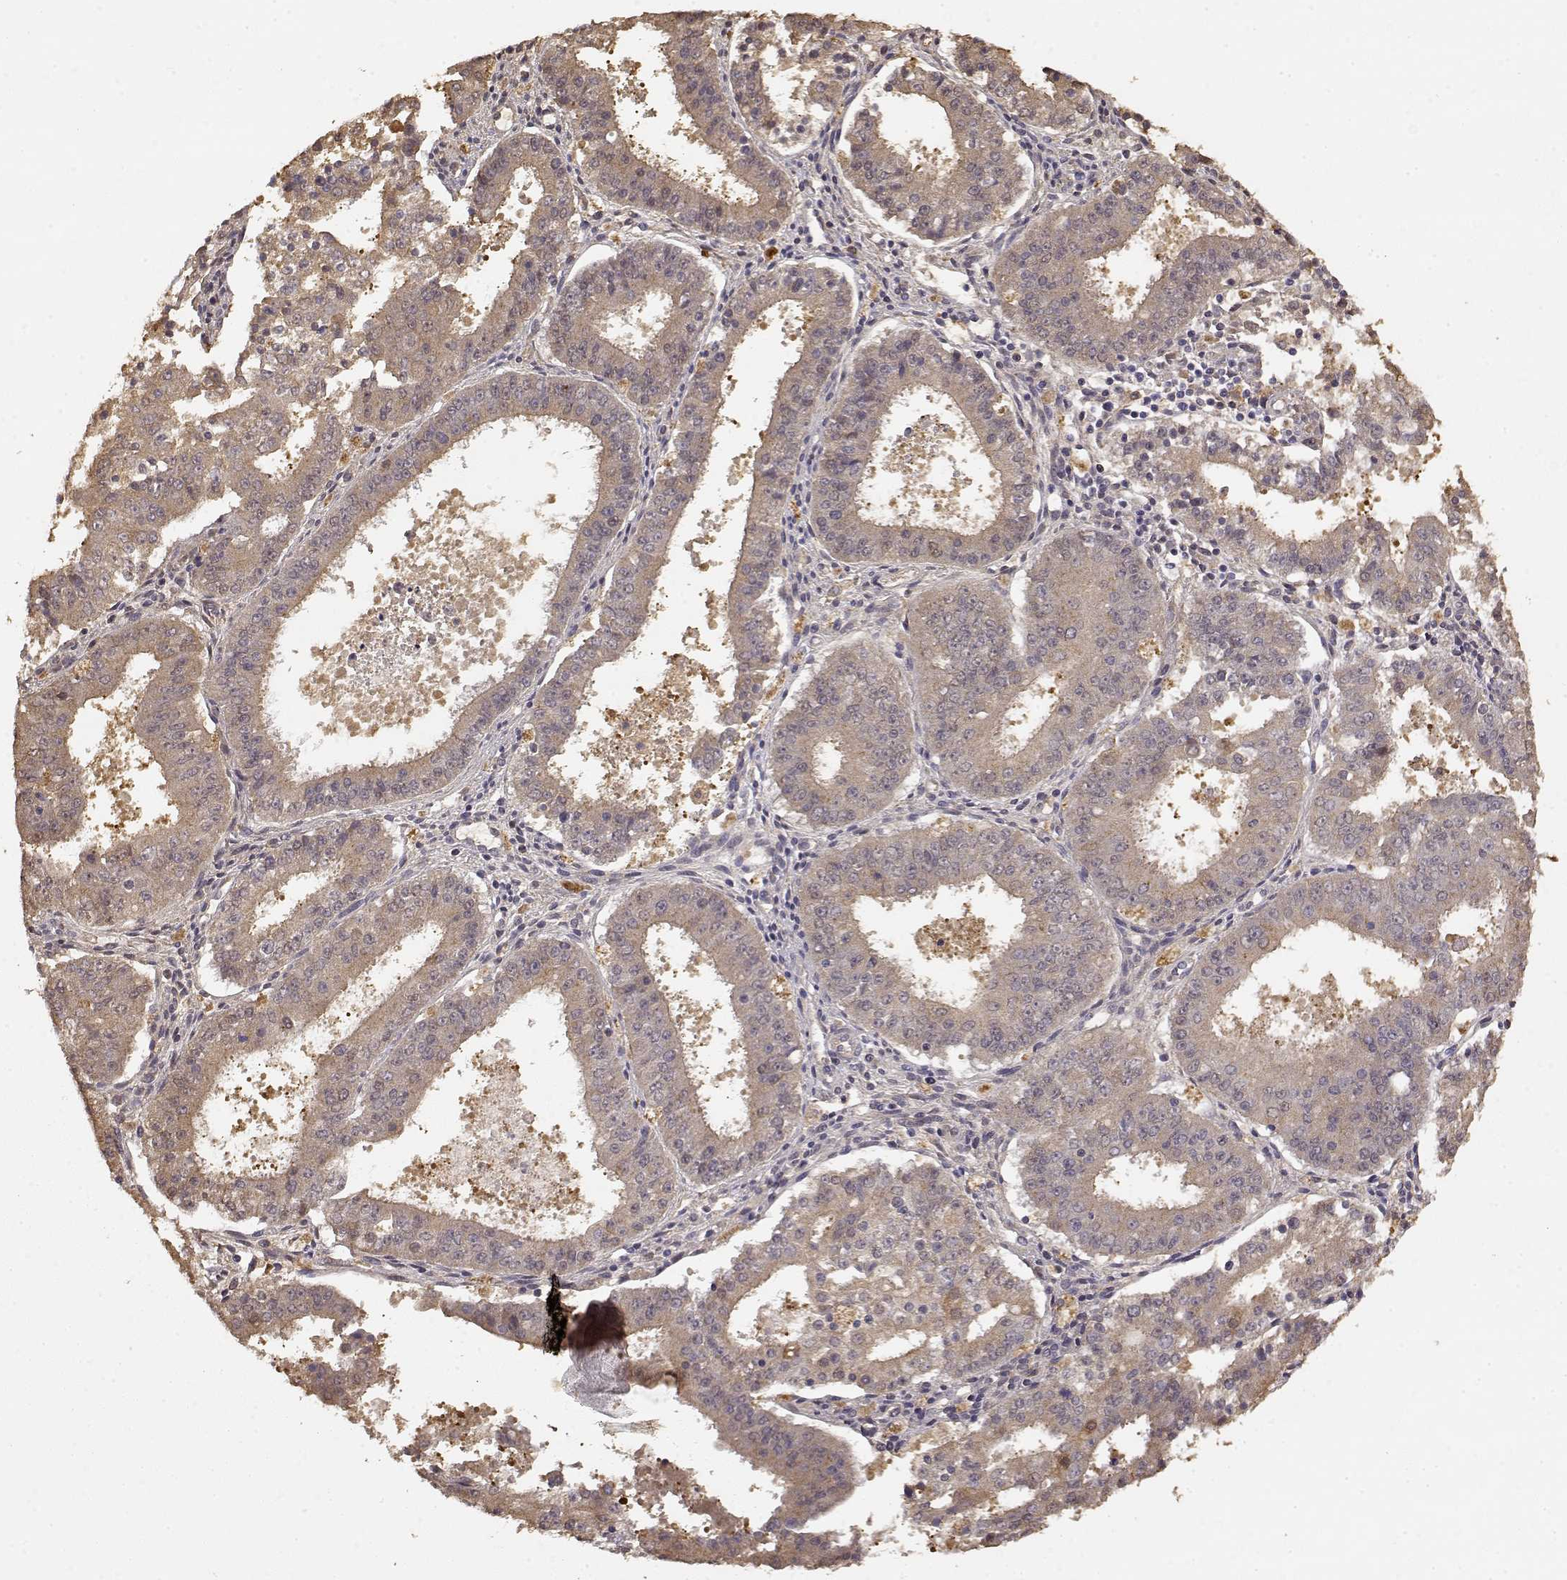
{"staining": {"intensity": "weak", "quantity": ">75%", "location": "cytoplasmic/membranous"}, "tissue": "ovarian cancer", "cell_type": "Tumor cells", "image_type": "cancer", "snomed": [{"axis": "morphology", "description": "Carcinoma, endometroid"}, {"axis": "topography", "description": "Ovary"}], "caption": "Ovarian cancer (endometroid carcinoma) stained for a protein (brown) exhibits weak cytoplasmic/membranous positive expression in approximately >75% of tumor cells.", "gene": "CRIM1", "patient": {"sex": "female", "age": 42}}